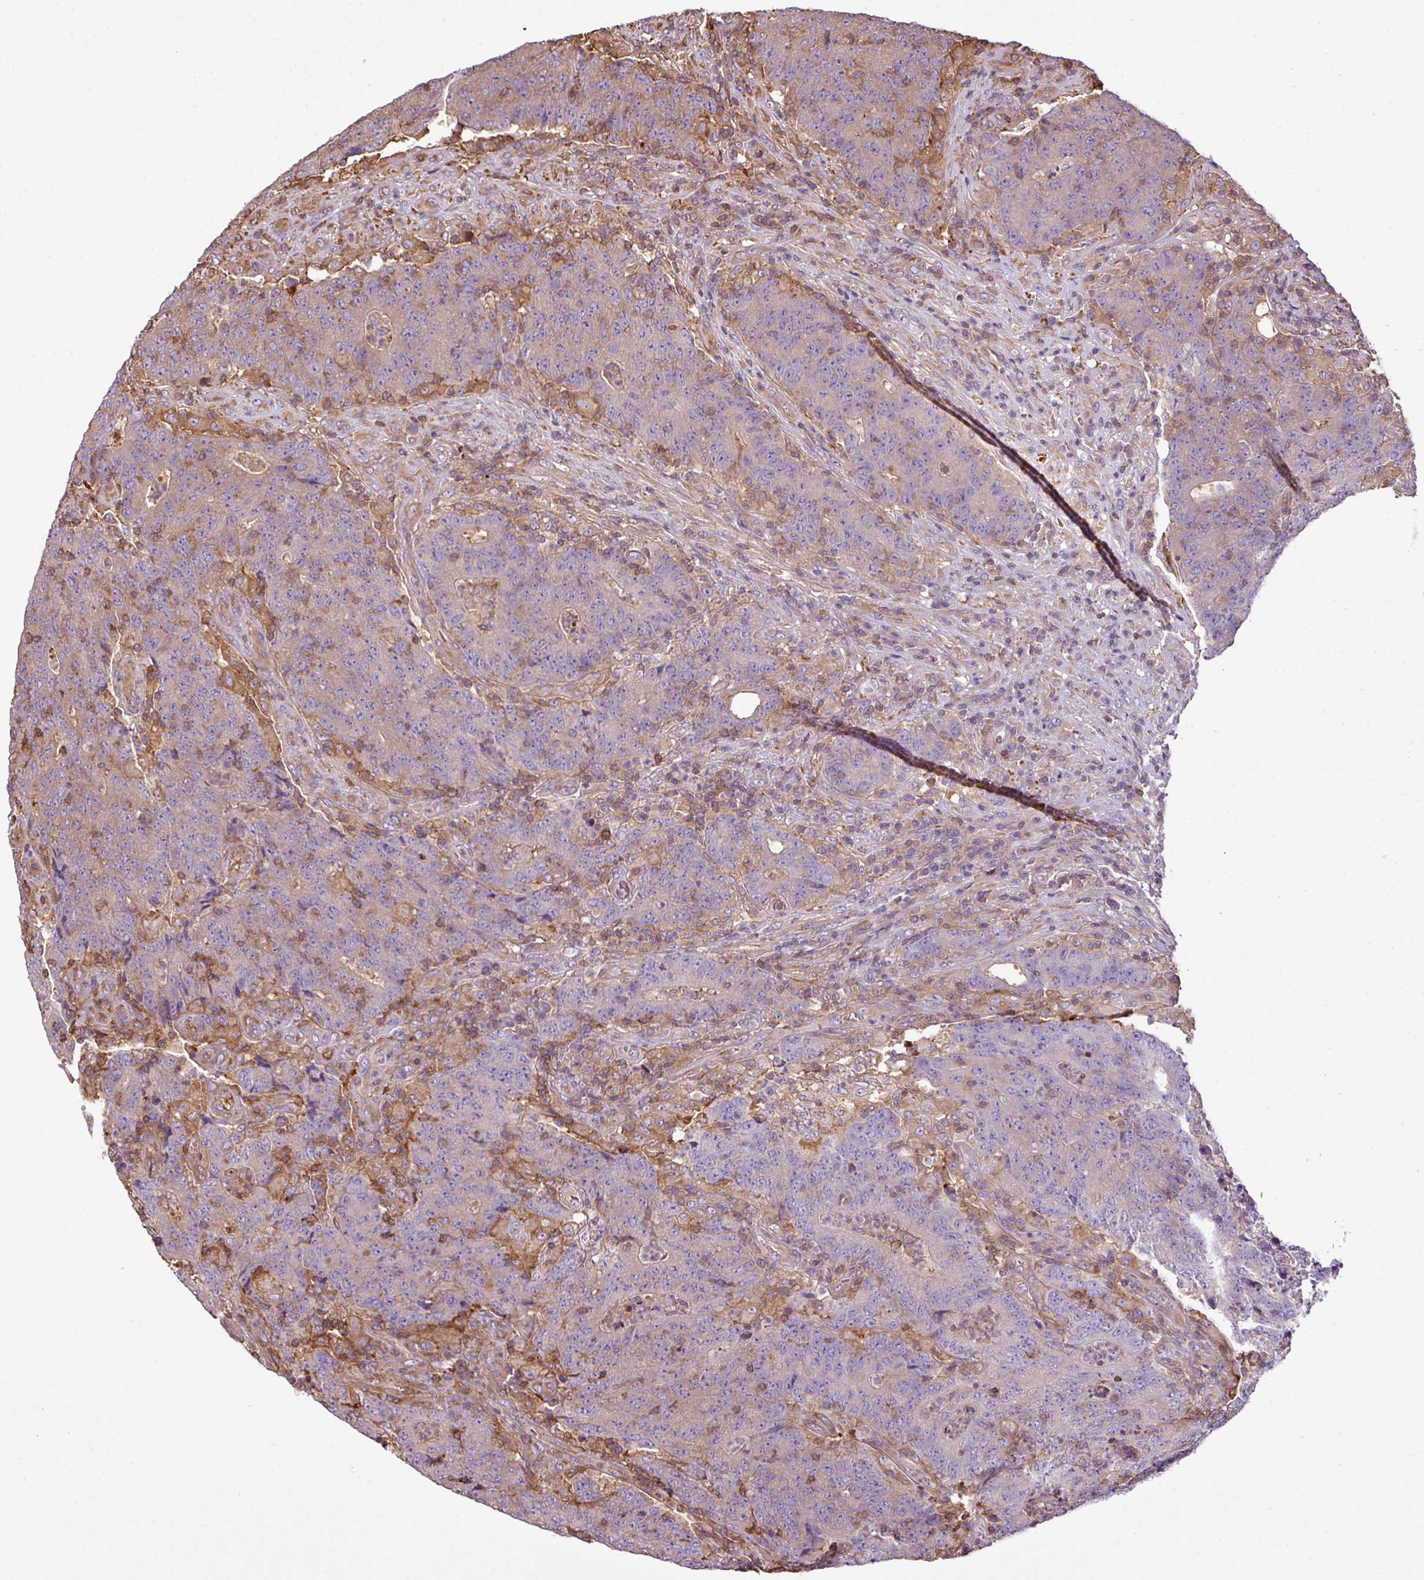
{"staining": {"intensity": "moderate", "quantity": "<25%", "location": "cytoplasmic/membranous"}, "tissue": "colorectal cancer", "cell_type": "Tumor cells", "image_type": "cancer", "snomed": [{"axis": "morphology", "description": "Adenocarcinoma, NOS"}, {"axis": "topography", "description": "Colon"}], "caption": "Tumor cells display low levels of moderate cytoplasmic/membranous staining in approximately <25% of cells in colorectal adenocarcinoma. (brown staining indicates protein expression, while blue staining denotes nuclei).", "gene": "PGAP6", "patient": {"sex": "female", "age": 75}}